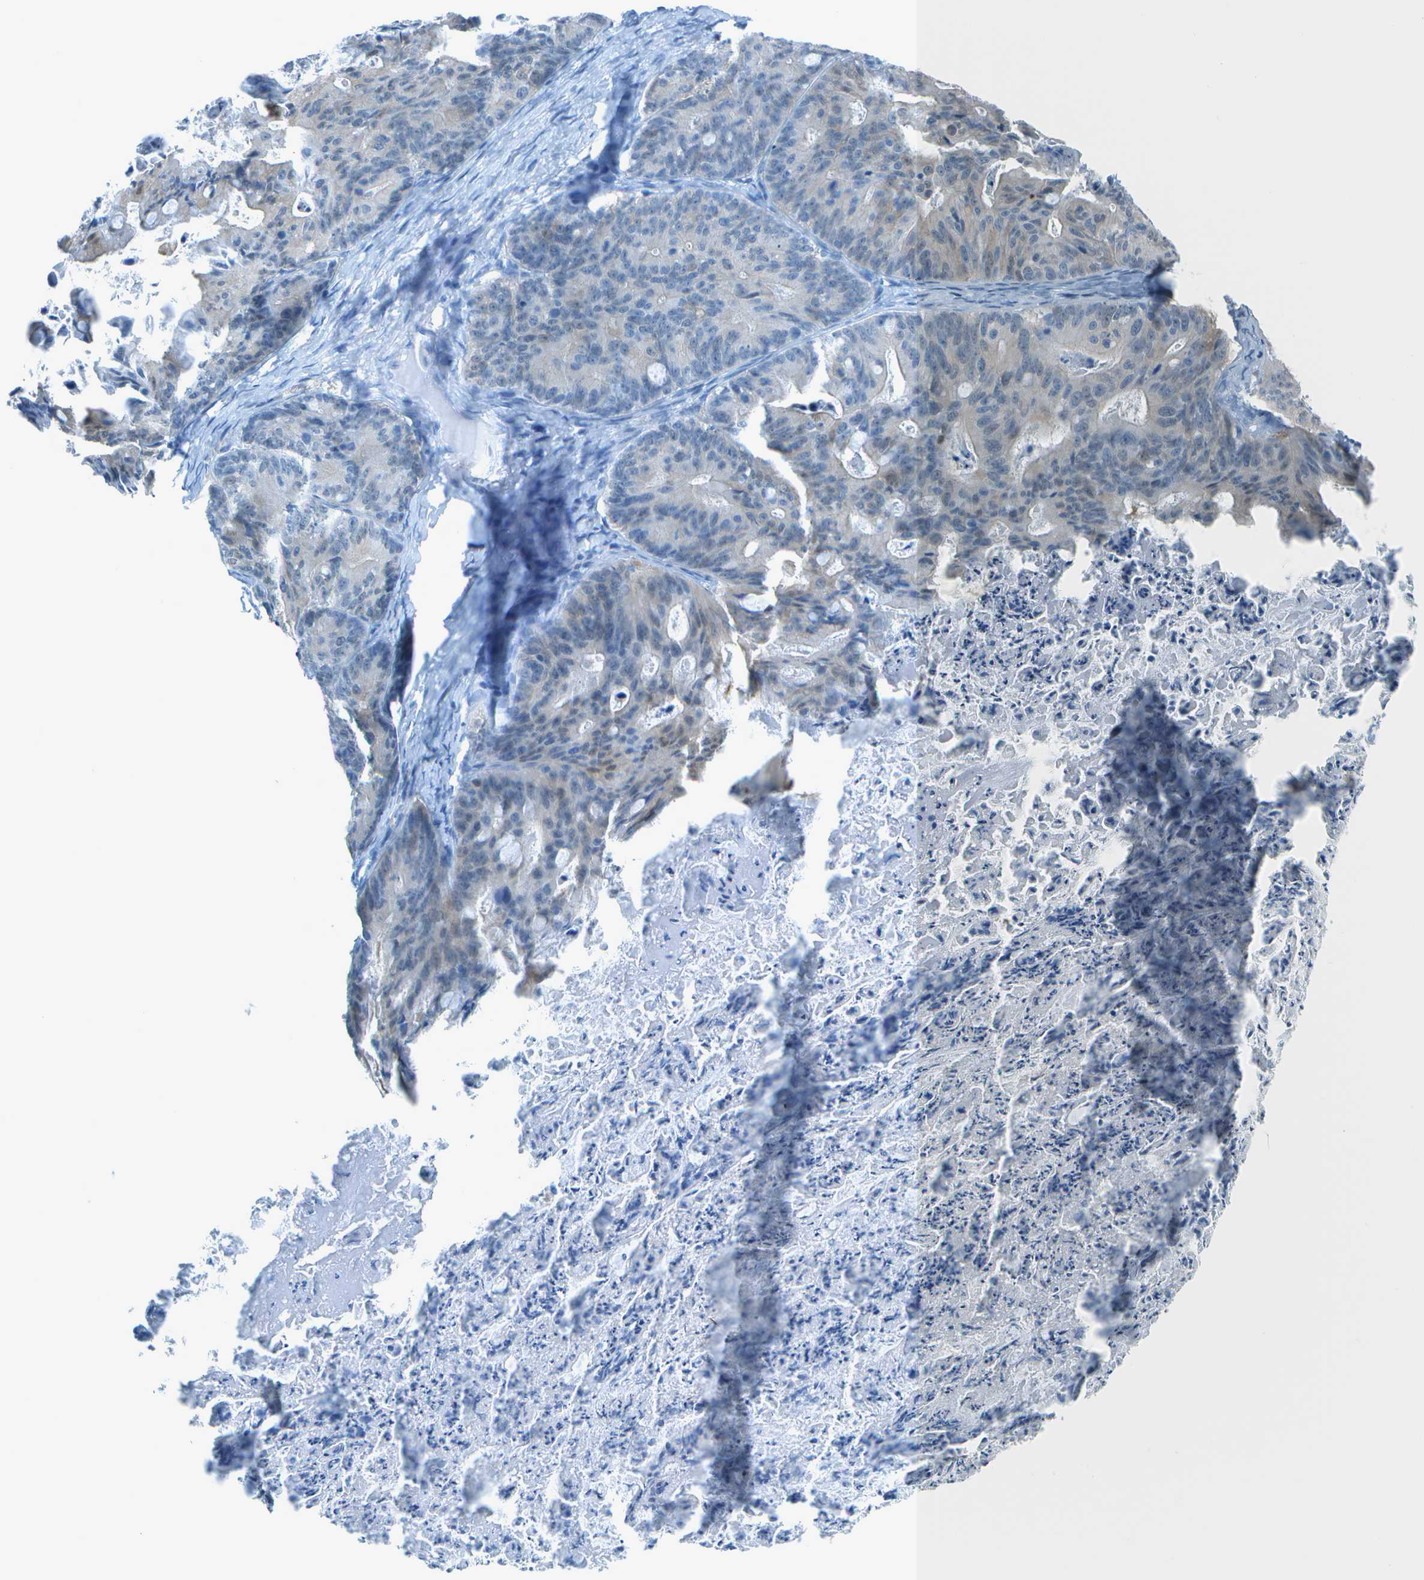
{"staining": {"intensity": "weak", "quantity": "<25%", "location": "cytoplasmic/membranous"}, "tissue": "ovarian cancer", "cell_type": "Tumor cells", "image_type": "cancer", "snomed": [{"axis": "morphology", "description": "Cystadenocarcinoma, mucinous, NOS"}, {"axis": "topography", "description": "Ovary"}], "caption": "Ovarian mucinous cystadenocarcinoma stained for a protein using immunohistochemistry (IHC) exhibits no staining tumor cells.", "gene": "ASL", "patient": {"sex": "female", "age": 37}}